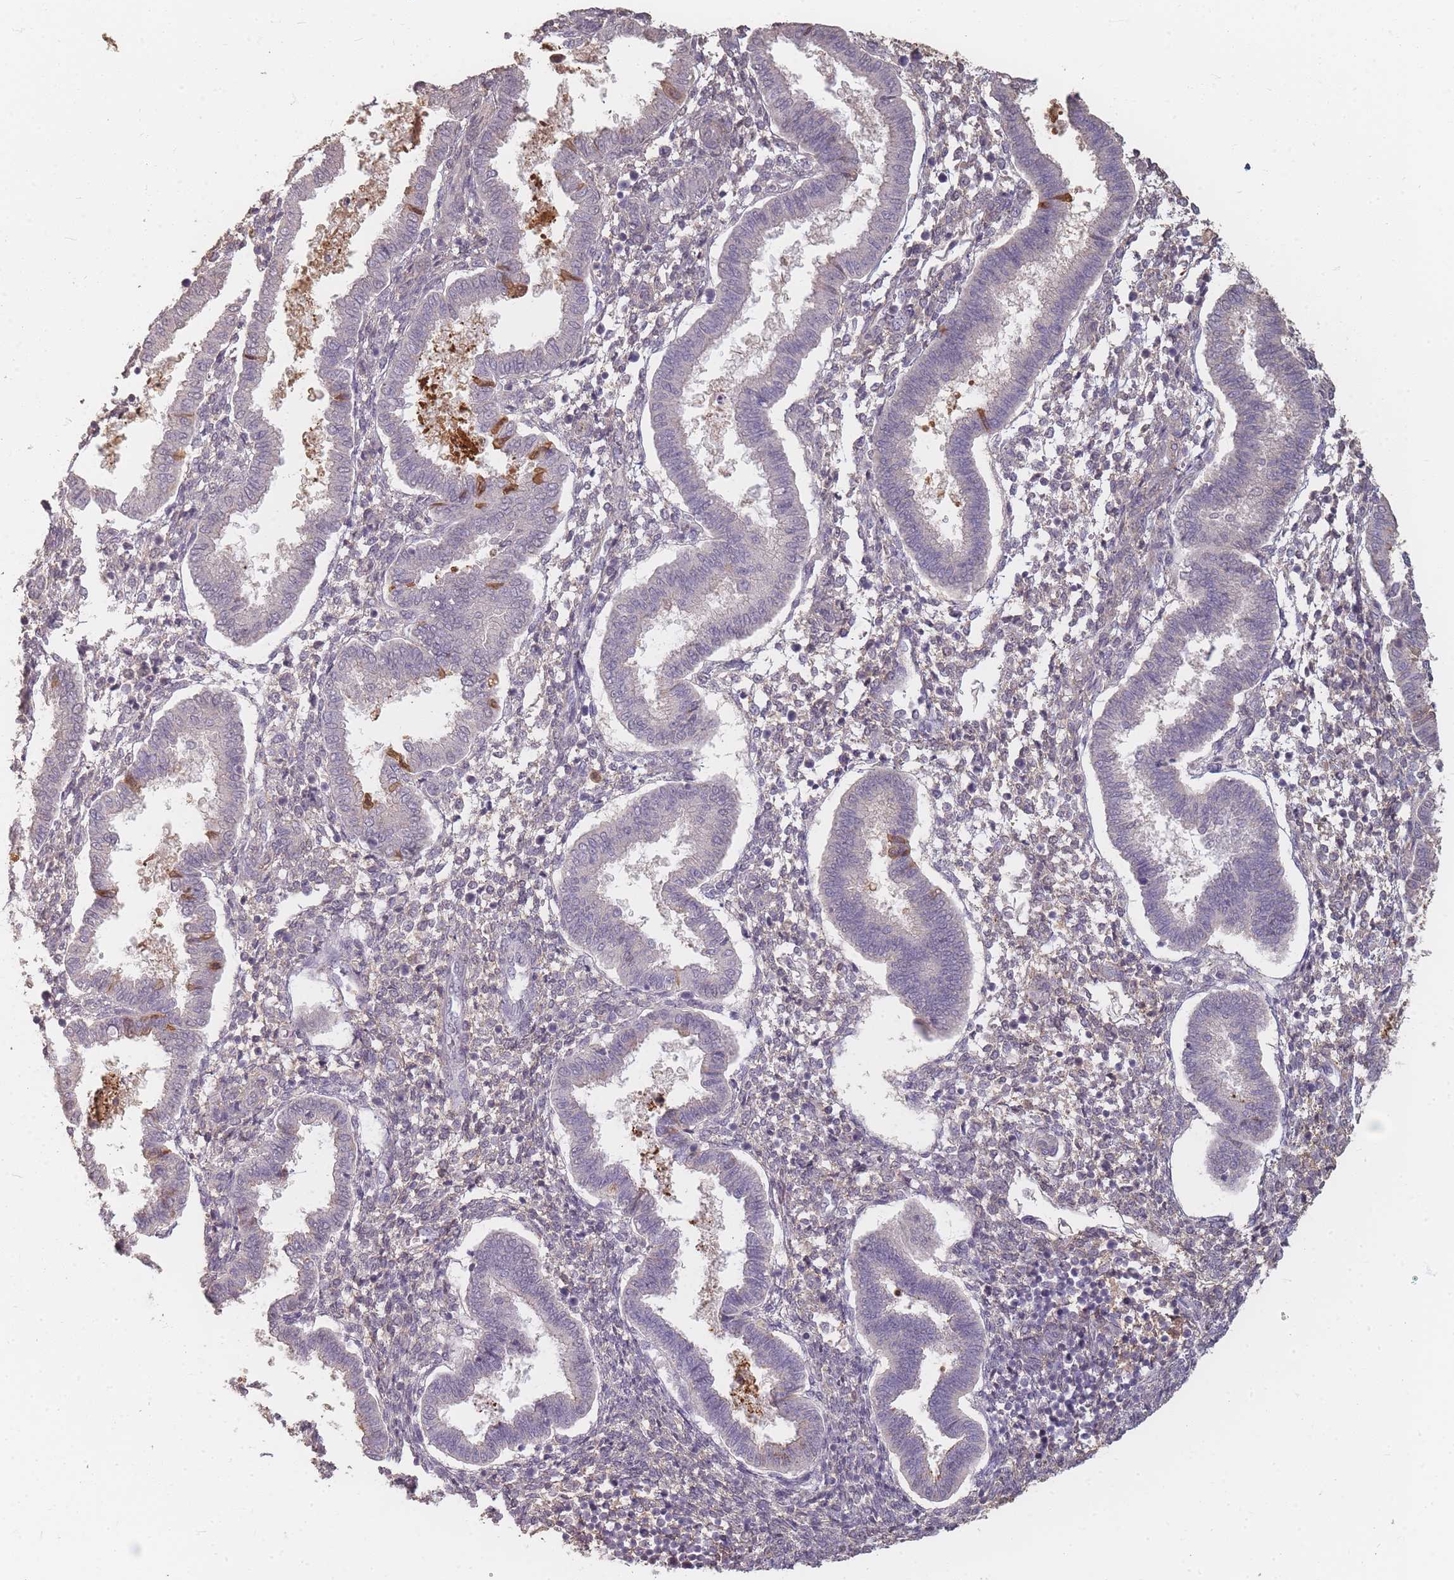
{"staining": {"intensity": "negative", "quantity": "none", "location": "none"}, "tissue": "endometrium", "cell_type": "Cells in endometrial stroma", "image_type": "normal", "snomed": [{"axis": "morphology", "description": "Normal tissue, NOS"}, {"axis": "topography", "description": "Endometrium"}], "caption": "IHC of benign human endometrium displays no staining in cells in endometrial stroma.", "gene": "RFTN1", "patient": {"sex": "female", "age": 24}}